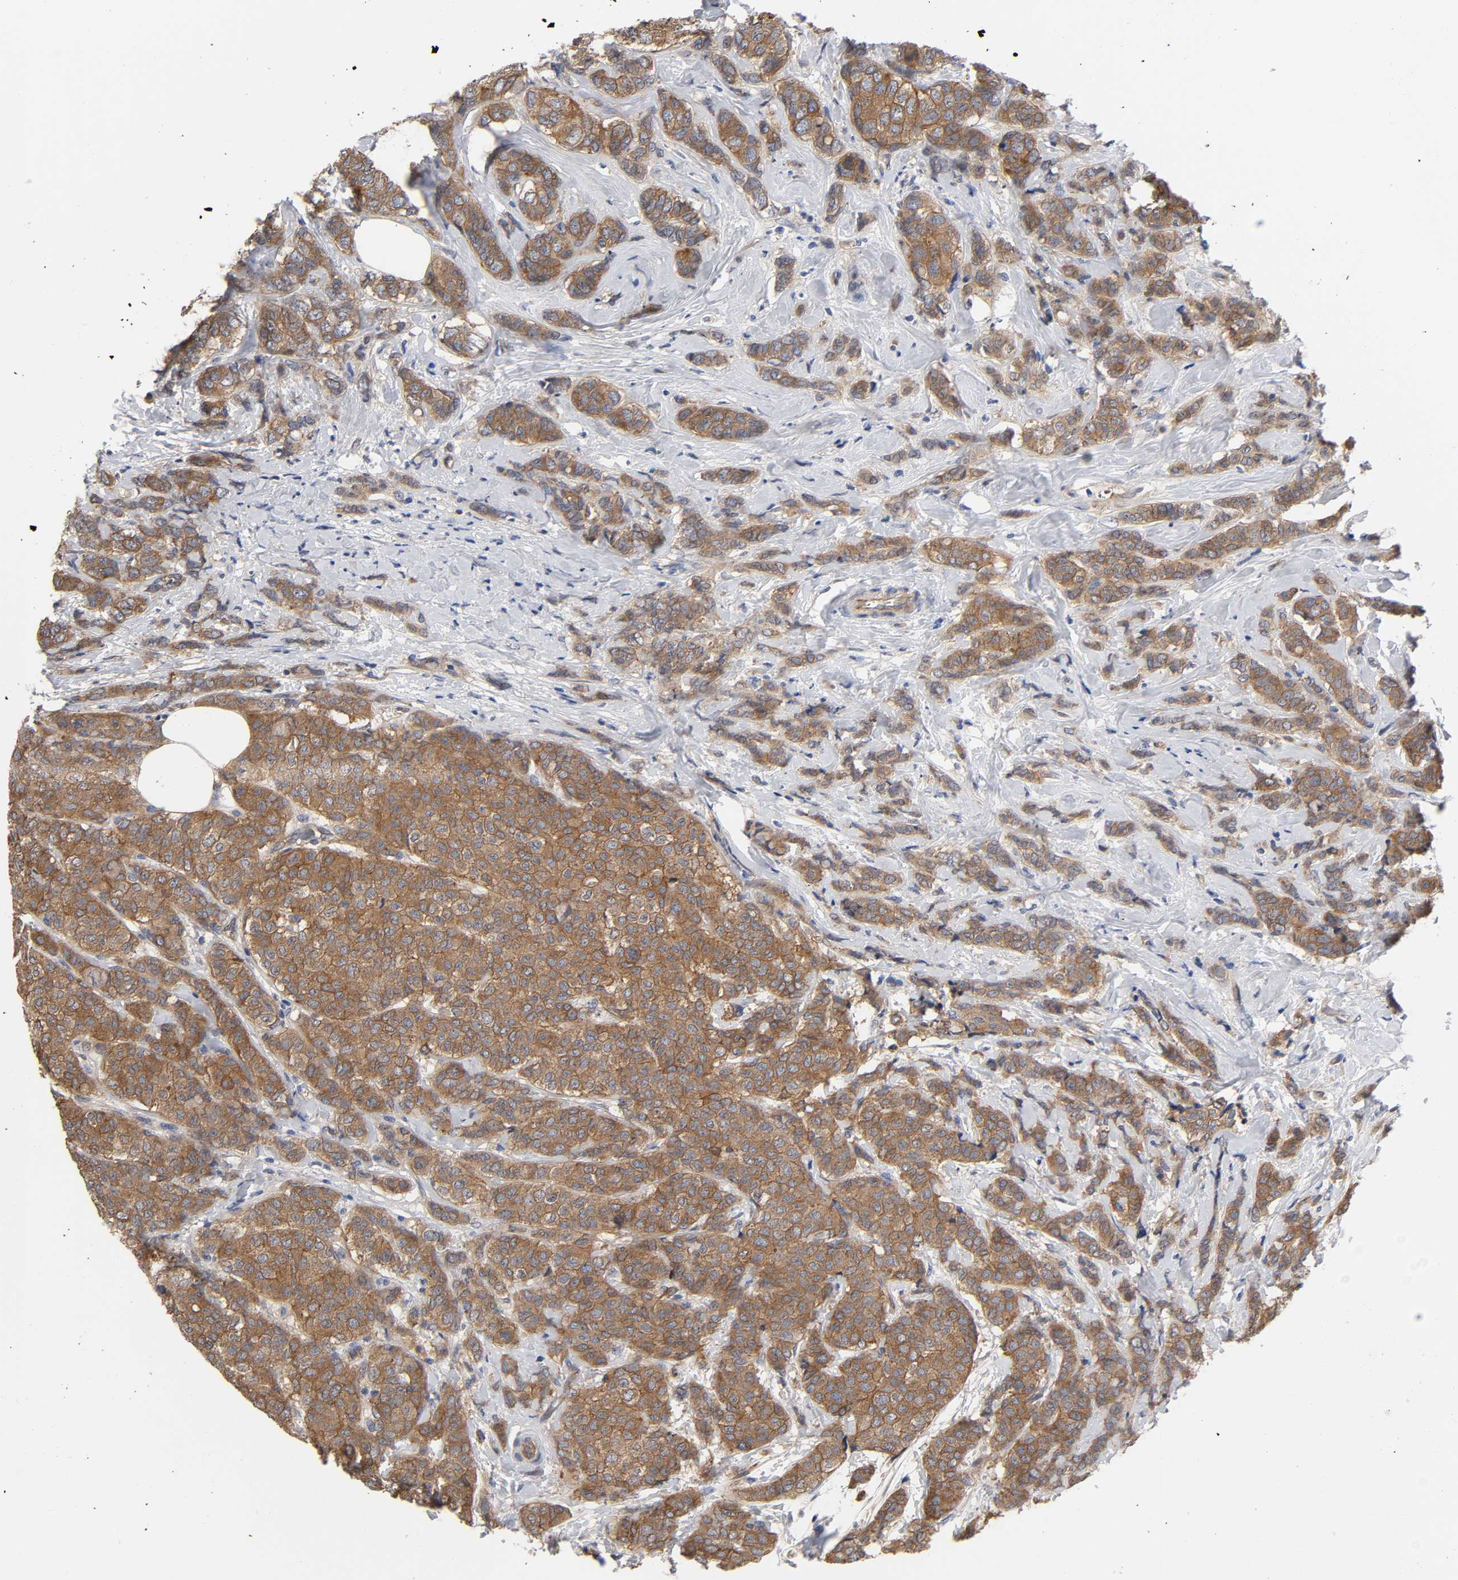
{"staining": {"intensity": "moderate", "quantity": ">75%", "location": "cytoplasmic/membranous"}, "tissue": "breast cancer", "cell_type": "Tumor cells", "image_type": "cancer", "snomed": [{"axis": "morphology", "description": "Lobular carcinoma"}, {"axis": "topography", "description": "Breast"}], "caption": "Breast cancer (lobular carcinoma) tissue shows moderate cytoplasmic/membranous expression in approximately >75% of tumor cells, visualized by immunohistochemistry.", "gene": "RAB13", "patient": {"sex": "female", "age": 60}}